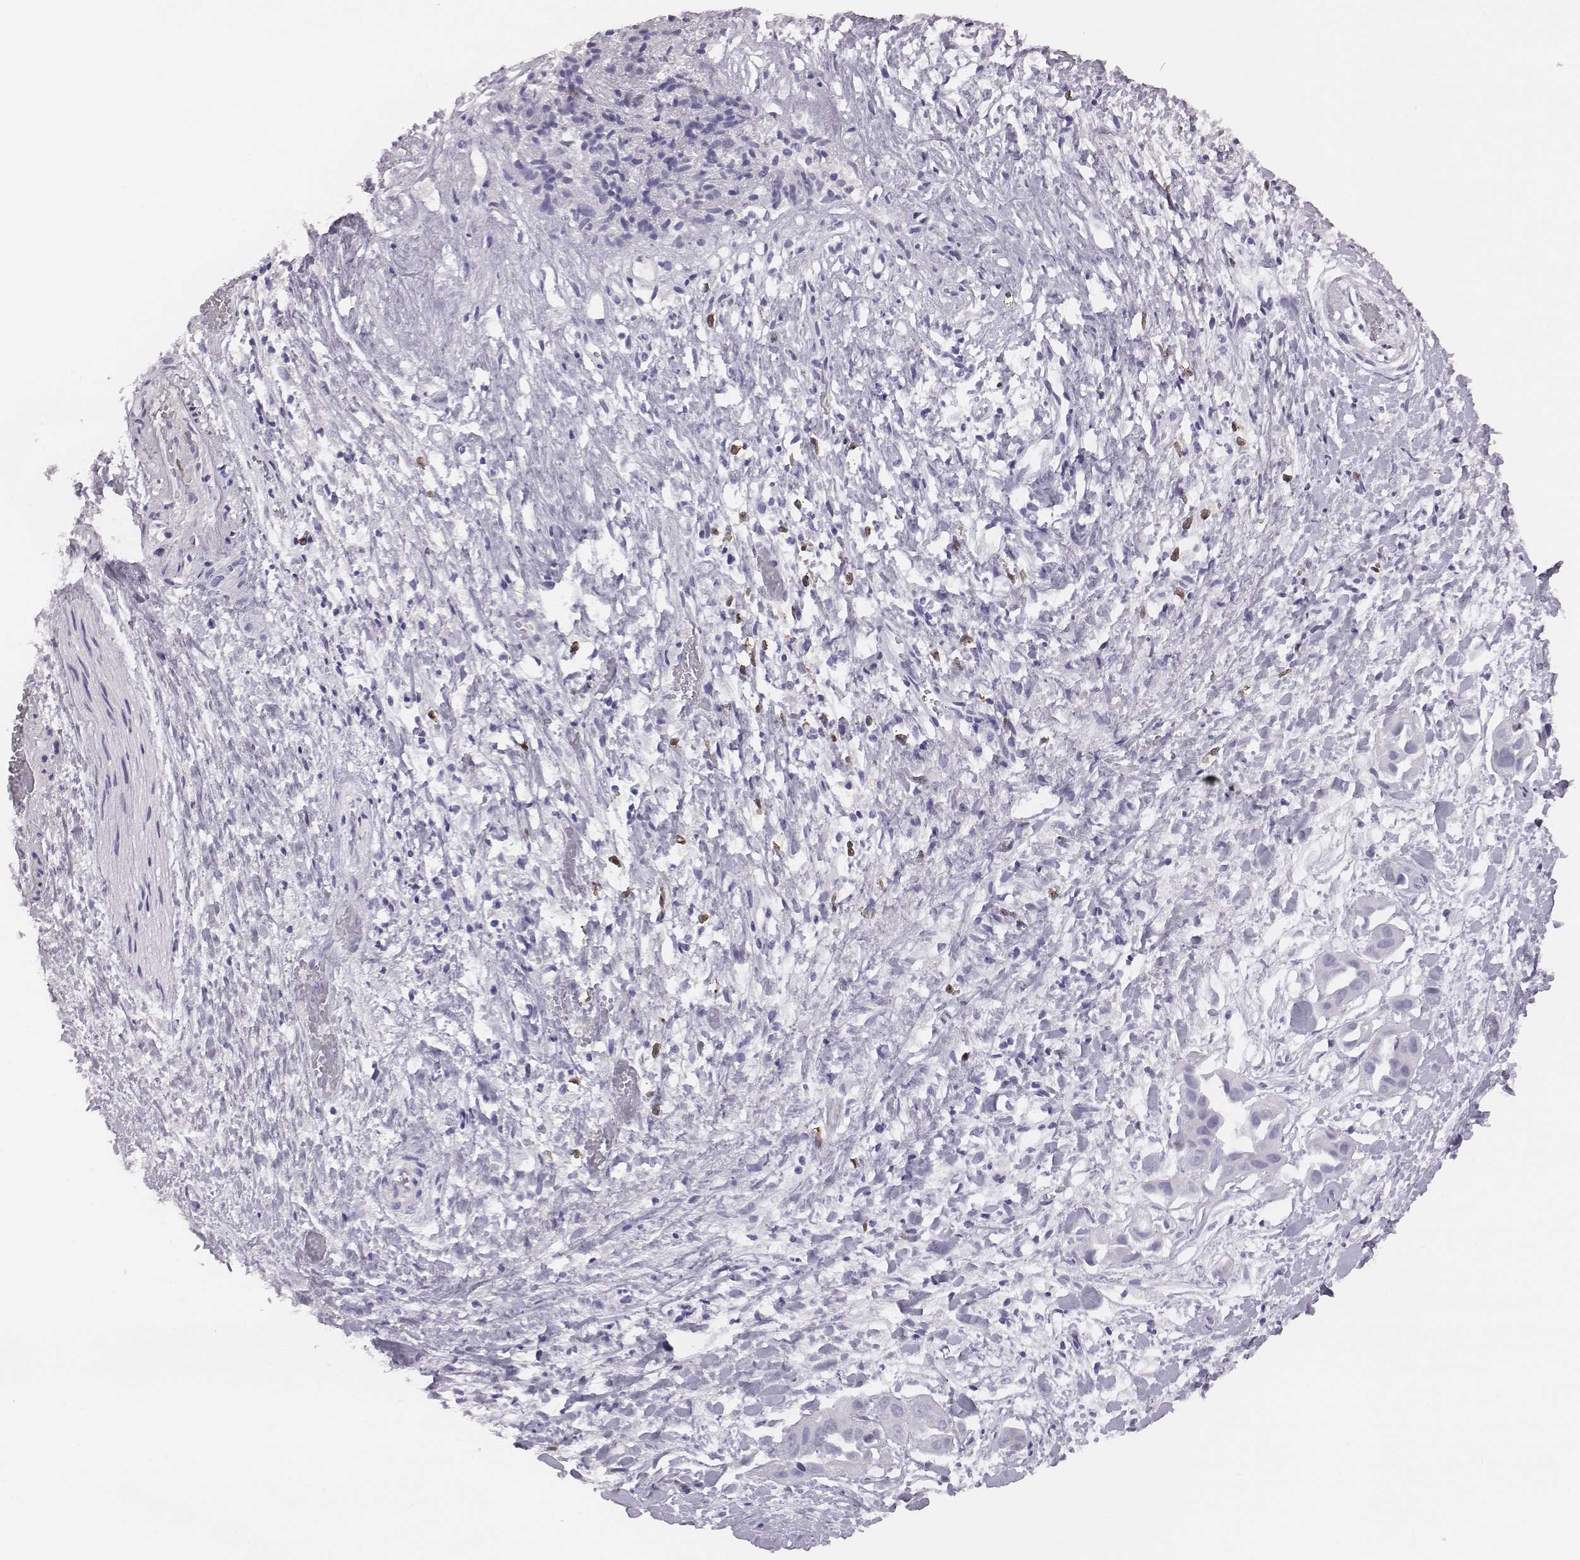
{"staining": {"intensity": "negative", "quantity": "none", "location": "none"}, "tissue": "liver cancer", "cell_type": "Tumor cells", "image_type": "cancer", "snomed": [{"axis": "morphology", "description": "Cholangiocarcinoma"}, {"axis": "topography", "description": "Liver"}], "caption": "Immunohistochemistry micrograph of neoplastic tissue: human liver cholangiocarcinoma stained with DAB reveals no significant protein positivity in tumor cells.", "gene": "ACOD1", "patient": {"sex": "female", "age": 52}}